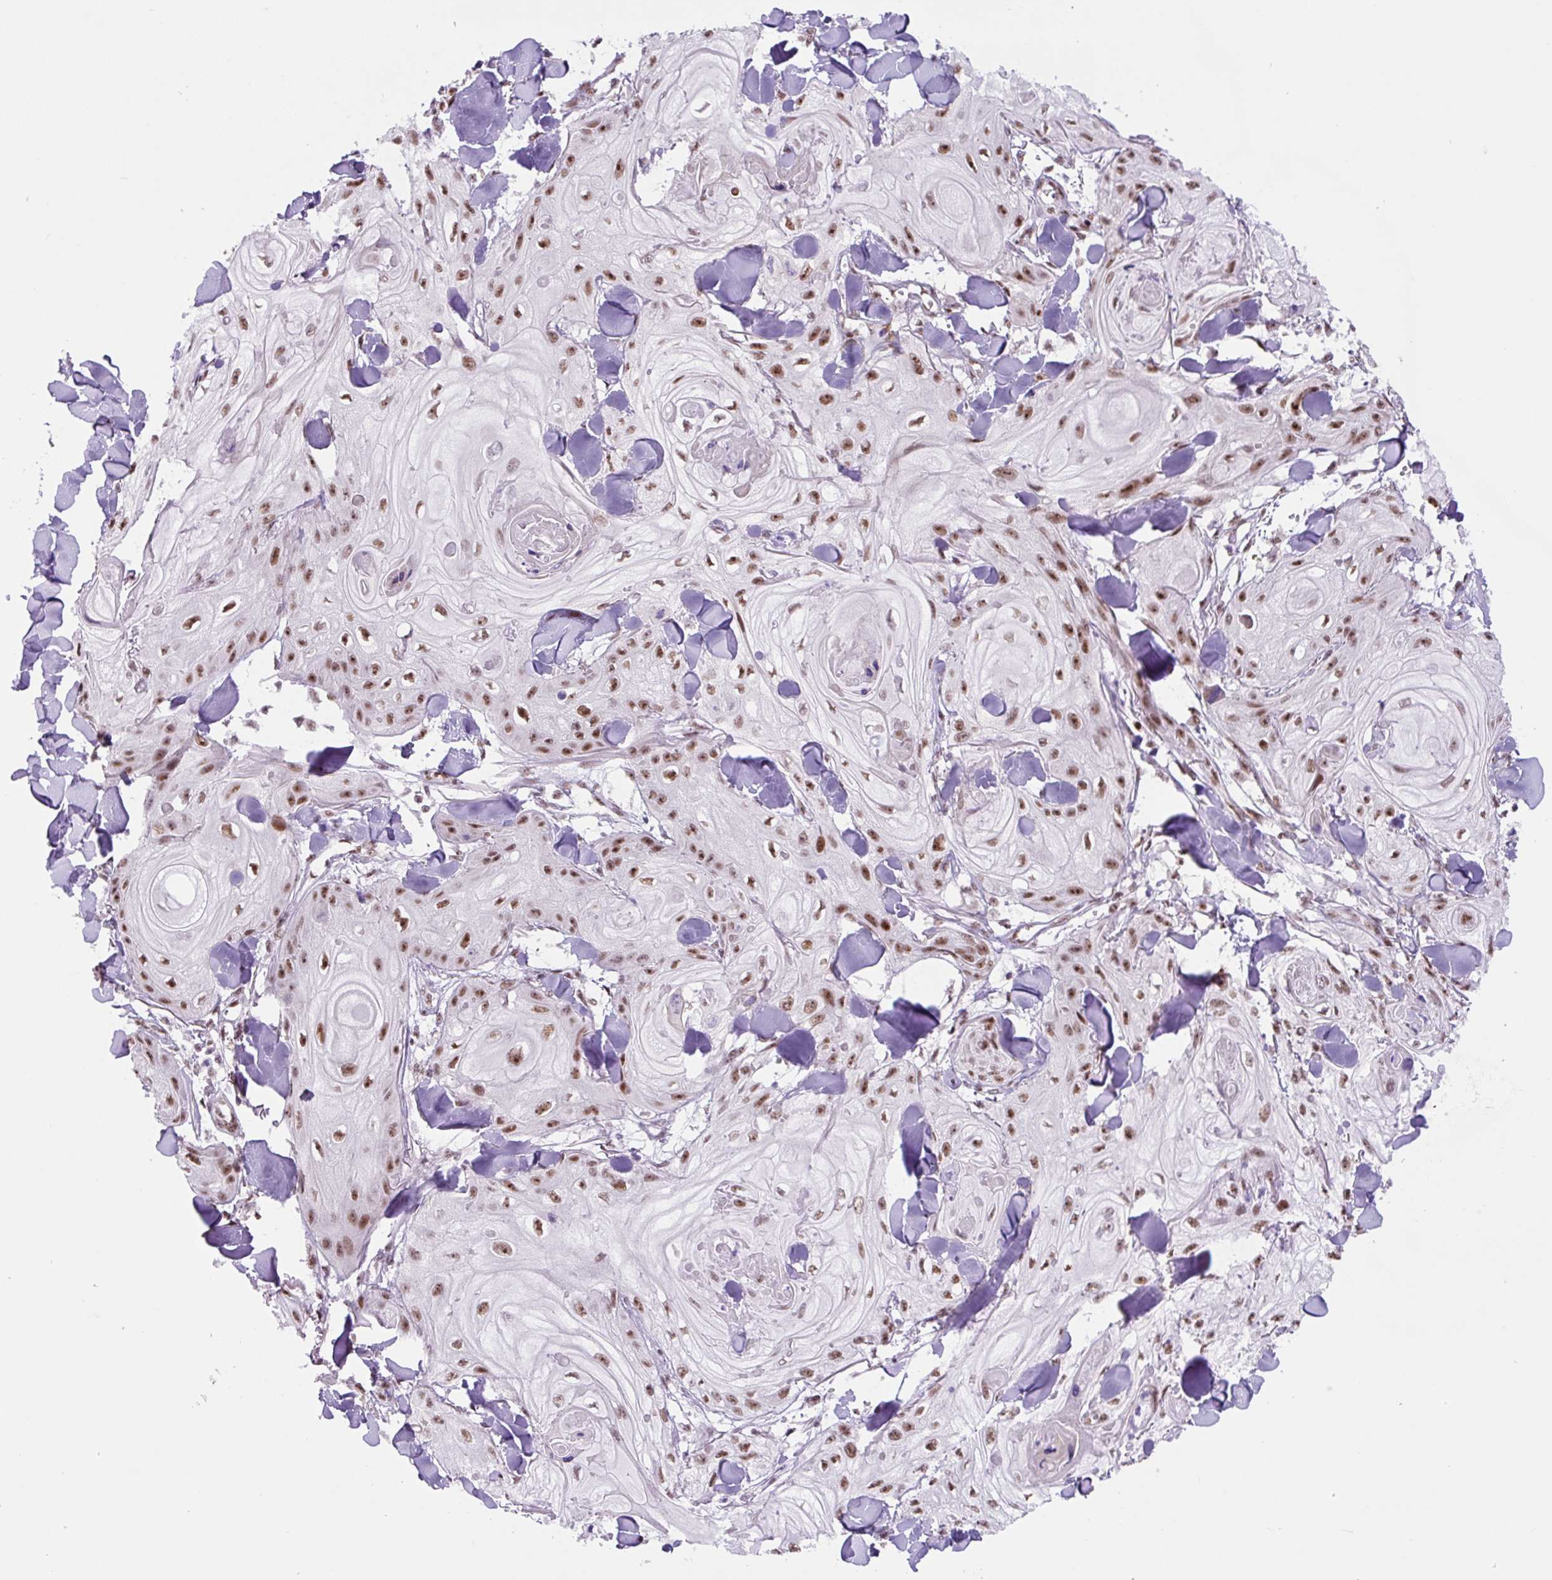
{"staining": {"intensity": "moderate", "quantity": ">75%", "location": "nuclear"}, "tissue": "skin cancer", "cell_type": "Tumor cells", "image_type": "cancer", "snomed": [{"axis": "morphology", "description": "Squamous cell carcinoma, NOS"}, {"axis": "topography", "description": "Skin"}], "caption": "Protein expression analysis of skin squamous cell carcinoma reveals moderate nuclear expression in approximately >75% of tumor cells.", "gene": "TAF1A", "patient": {"sex": "male", "age": 74}}